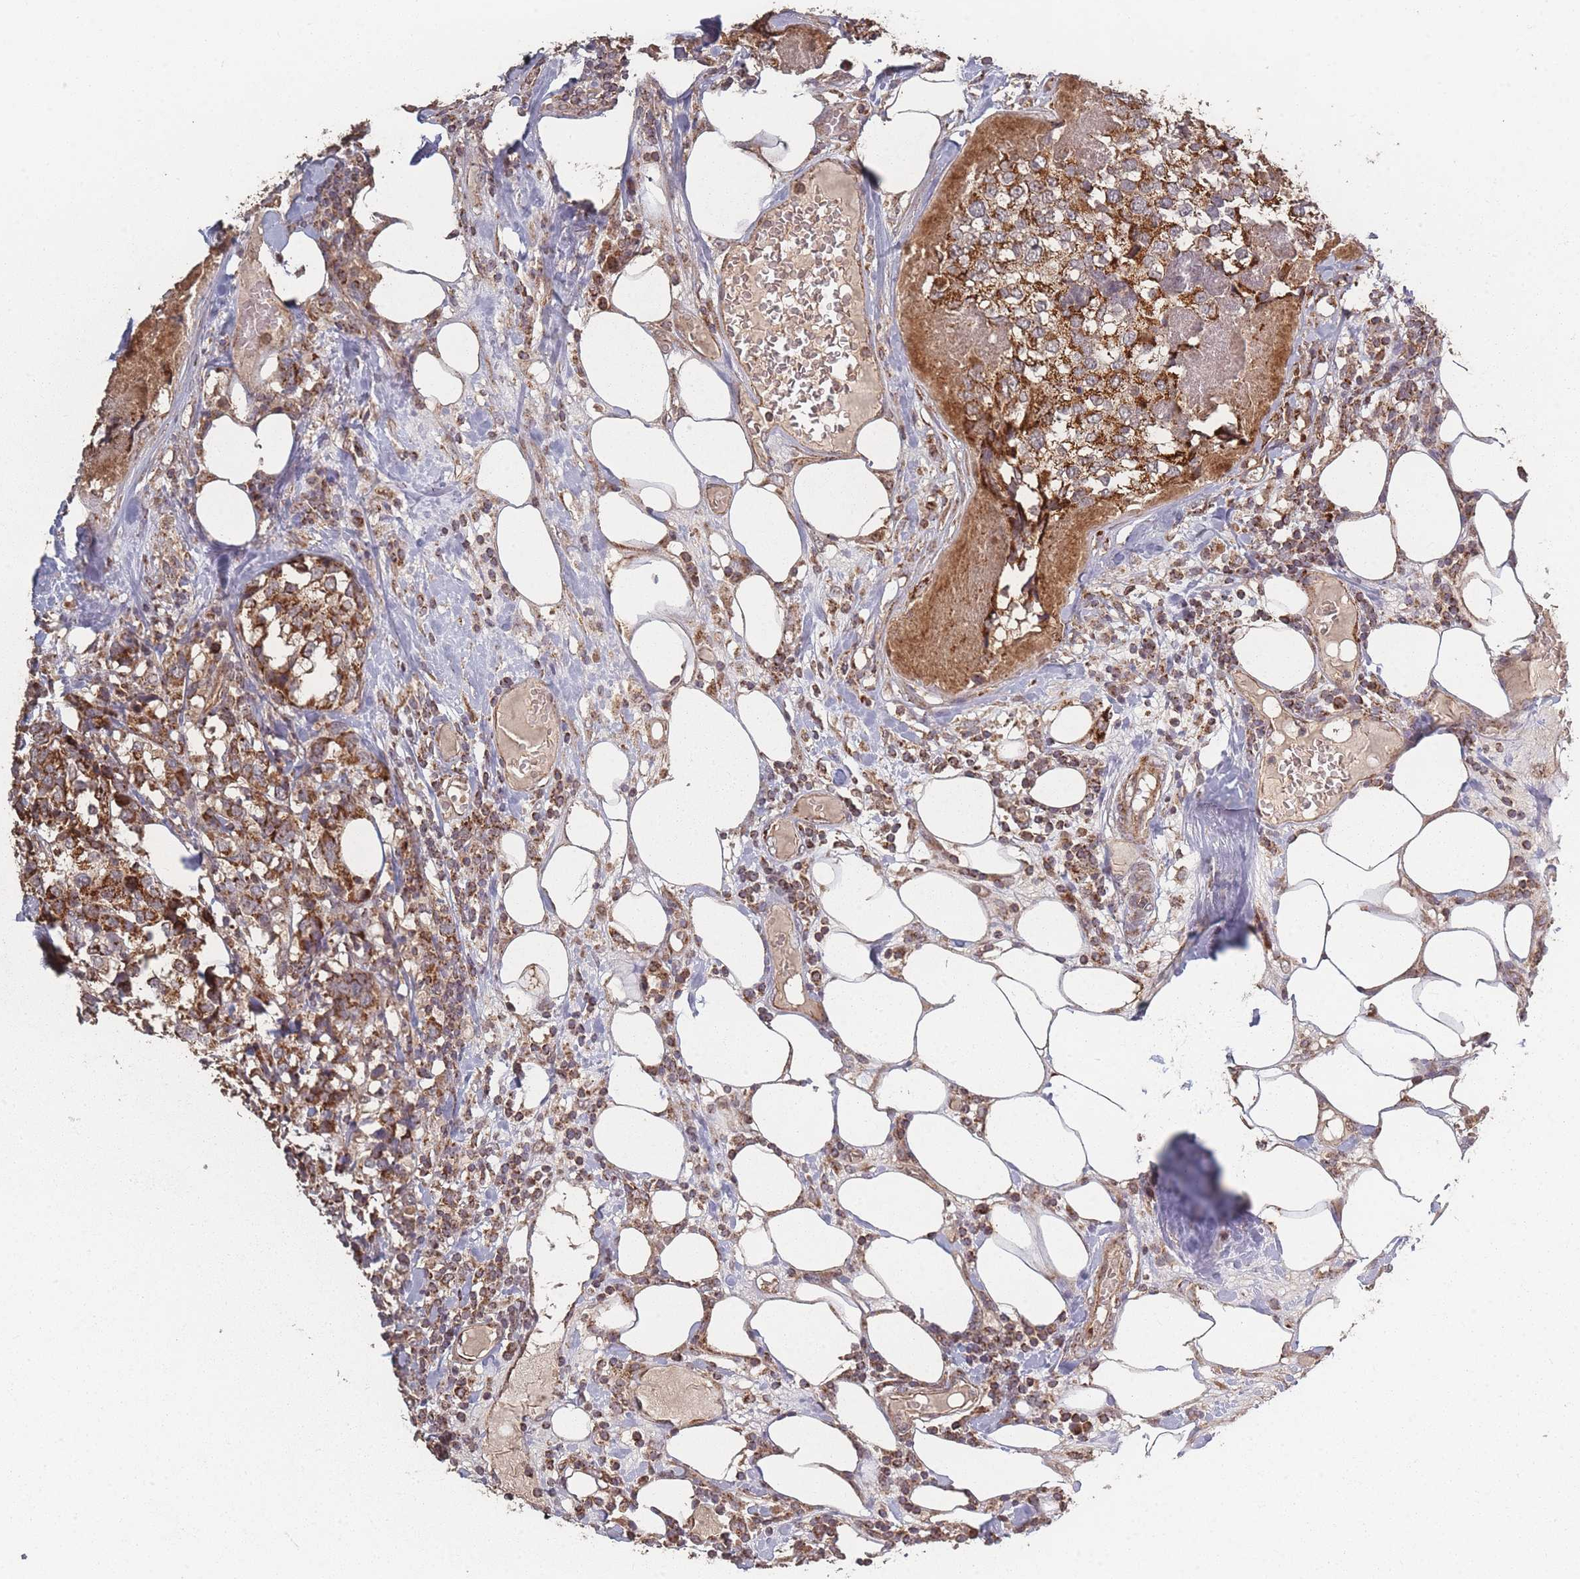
{"staining": {"intensity": "strong", "quantity": ">75%", "location": "cytoplasmic/membranous"}, "tissue": "breast cancer", "cell_type": "Tumor cells", "image_type": "cancer", "snomed": [{"axis": "morphology", "description": "Lobular carcinoma"}, {"axis": "topography", "description": "Breast"}], "caption": "An image of breast cancer stained for a protein demonstrates strong cytoplasmic/membranous brown staining in tumor cells.", "gene": "LYRM7", "patient": {"sex": "female", "age": 59}}